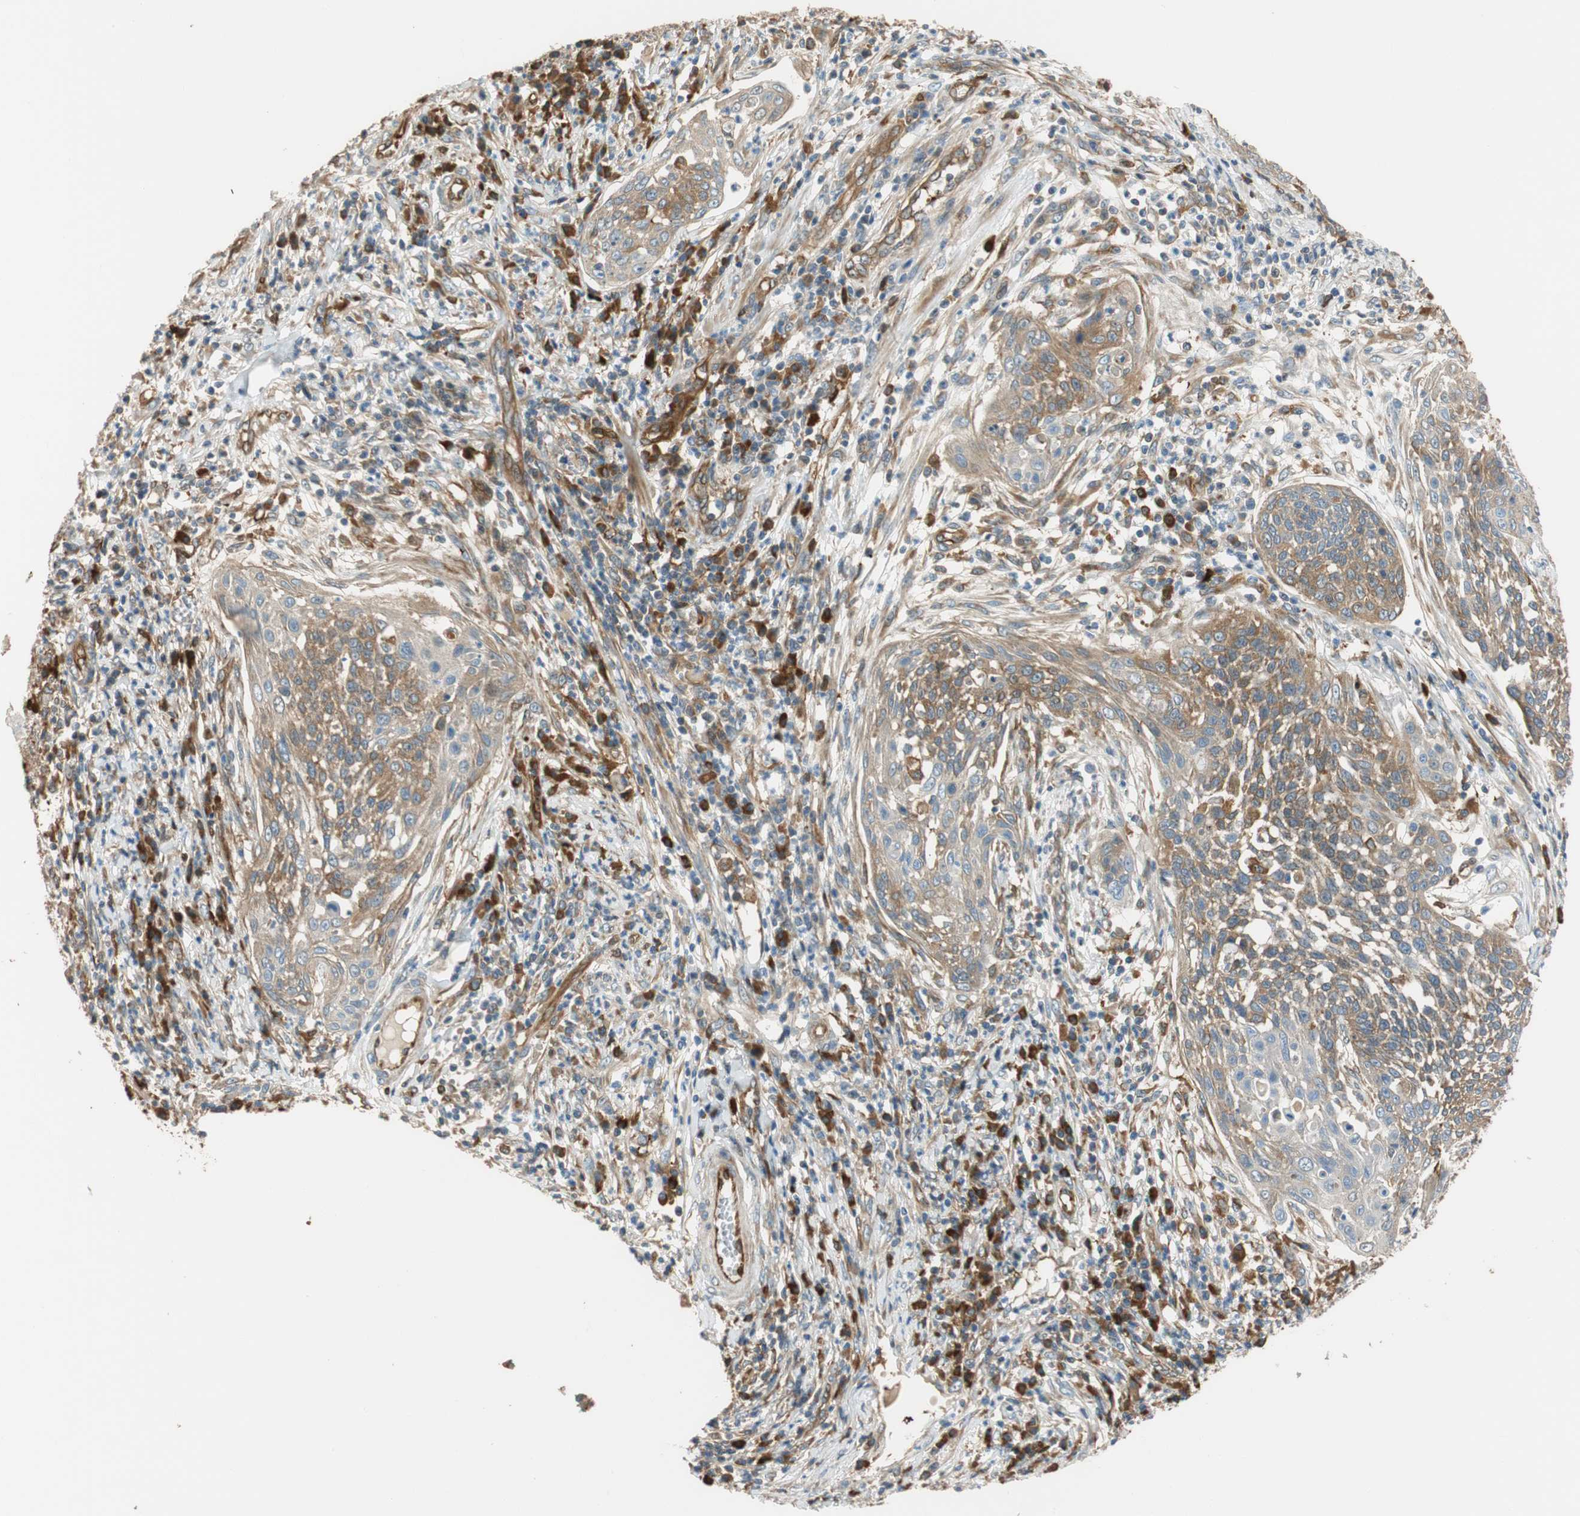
{"staining": {"intensity": "moderate", "quantity": ">75%", "location": "cytoplasmic/membranous"}, "tissue": "cervical cancer", "cell_type": "Tumor cells", "image_type": "cancer", "snomed": [{"axis": "morphology", "description": "Squamous cell carcinoma, NOS"}, {"axis": "topography", "description": "Cervix"}], "caption": "Cervical cancer (squamous cell carcinoma) was stained to show a protein in brown. There is medium levels of moderate cytoplasmic/membranous expression in approximately >75% of tumor cells.", "gene": "PARP14", "patient": {"sex": "female", "age": 34}}